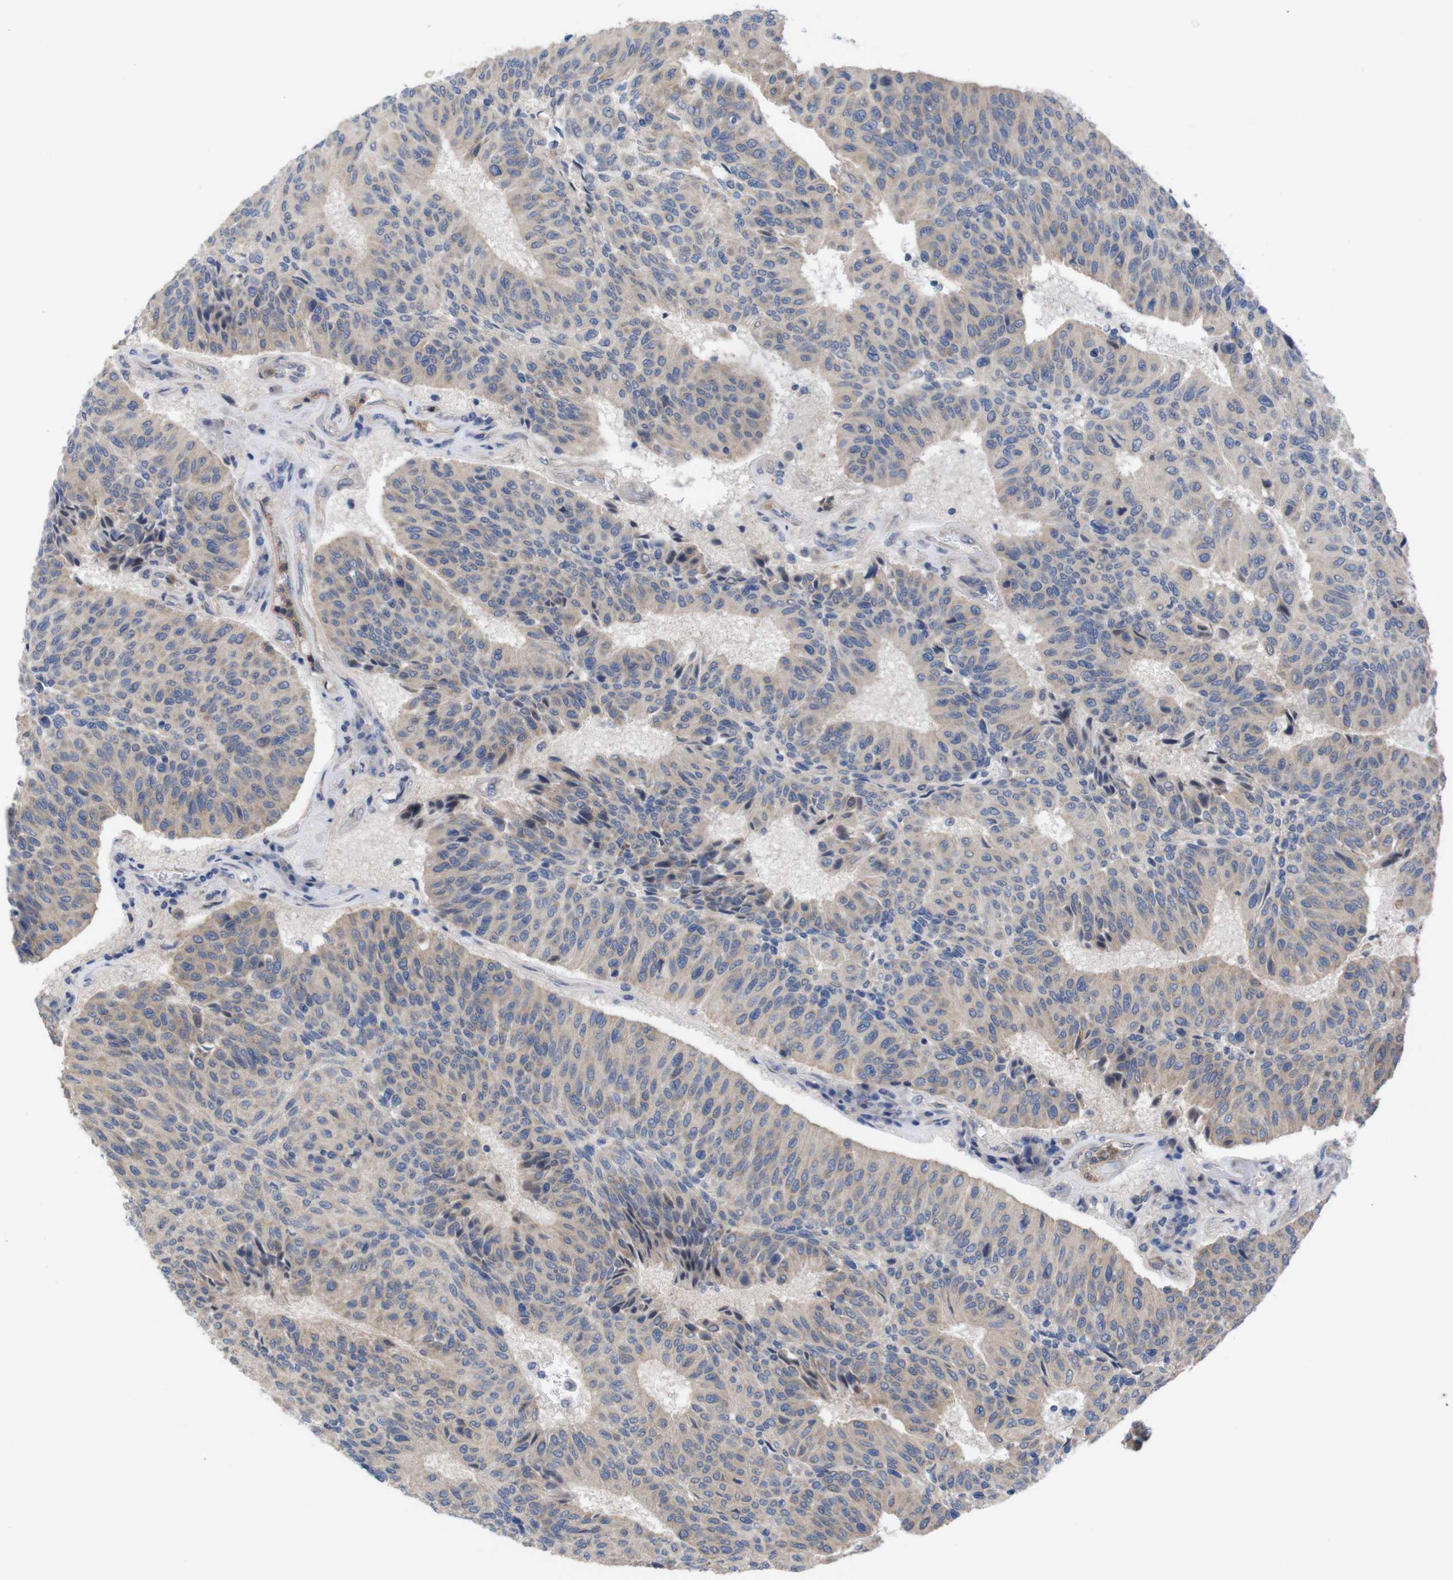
{"staining": {"intensity": "weak", "quantity": ">75%", "location": "cytoplasmic/membranous"}, "tissue": "urothelial cancer", "cell_type": "Tumor cells", "image_type": "cancer", "snomed": [{"axis": "morphology", "description": "Urothelial carcinoma, High grade"}, {"axis": "topography", "description": "Urinary bladder"}], "caption": "A brown stain labels weak cytoplasmic/membranous staining of a protein in human high-grade urothelial carcinoma tumor cells.", "gene": "USH1C", "patient": {"sex": "male", "age": 66}}